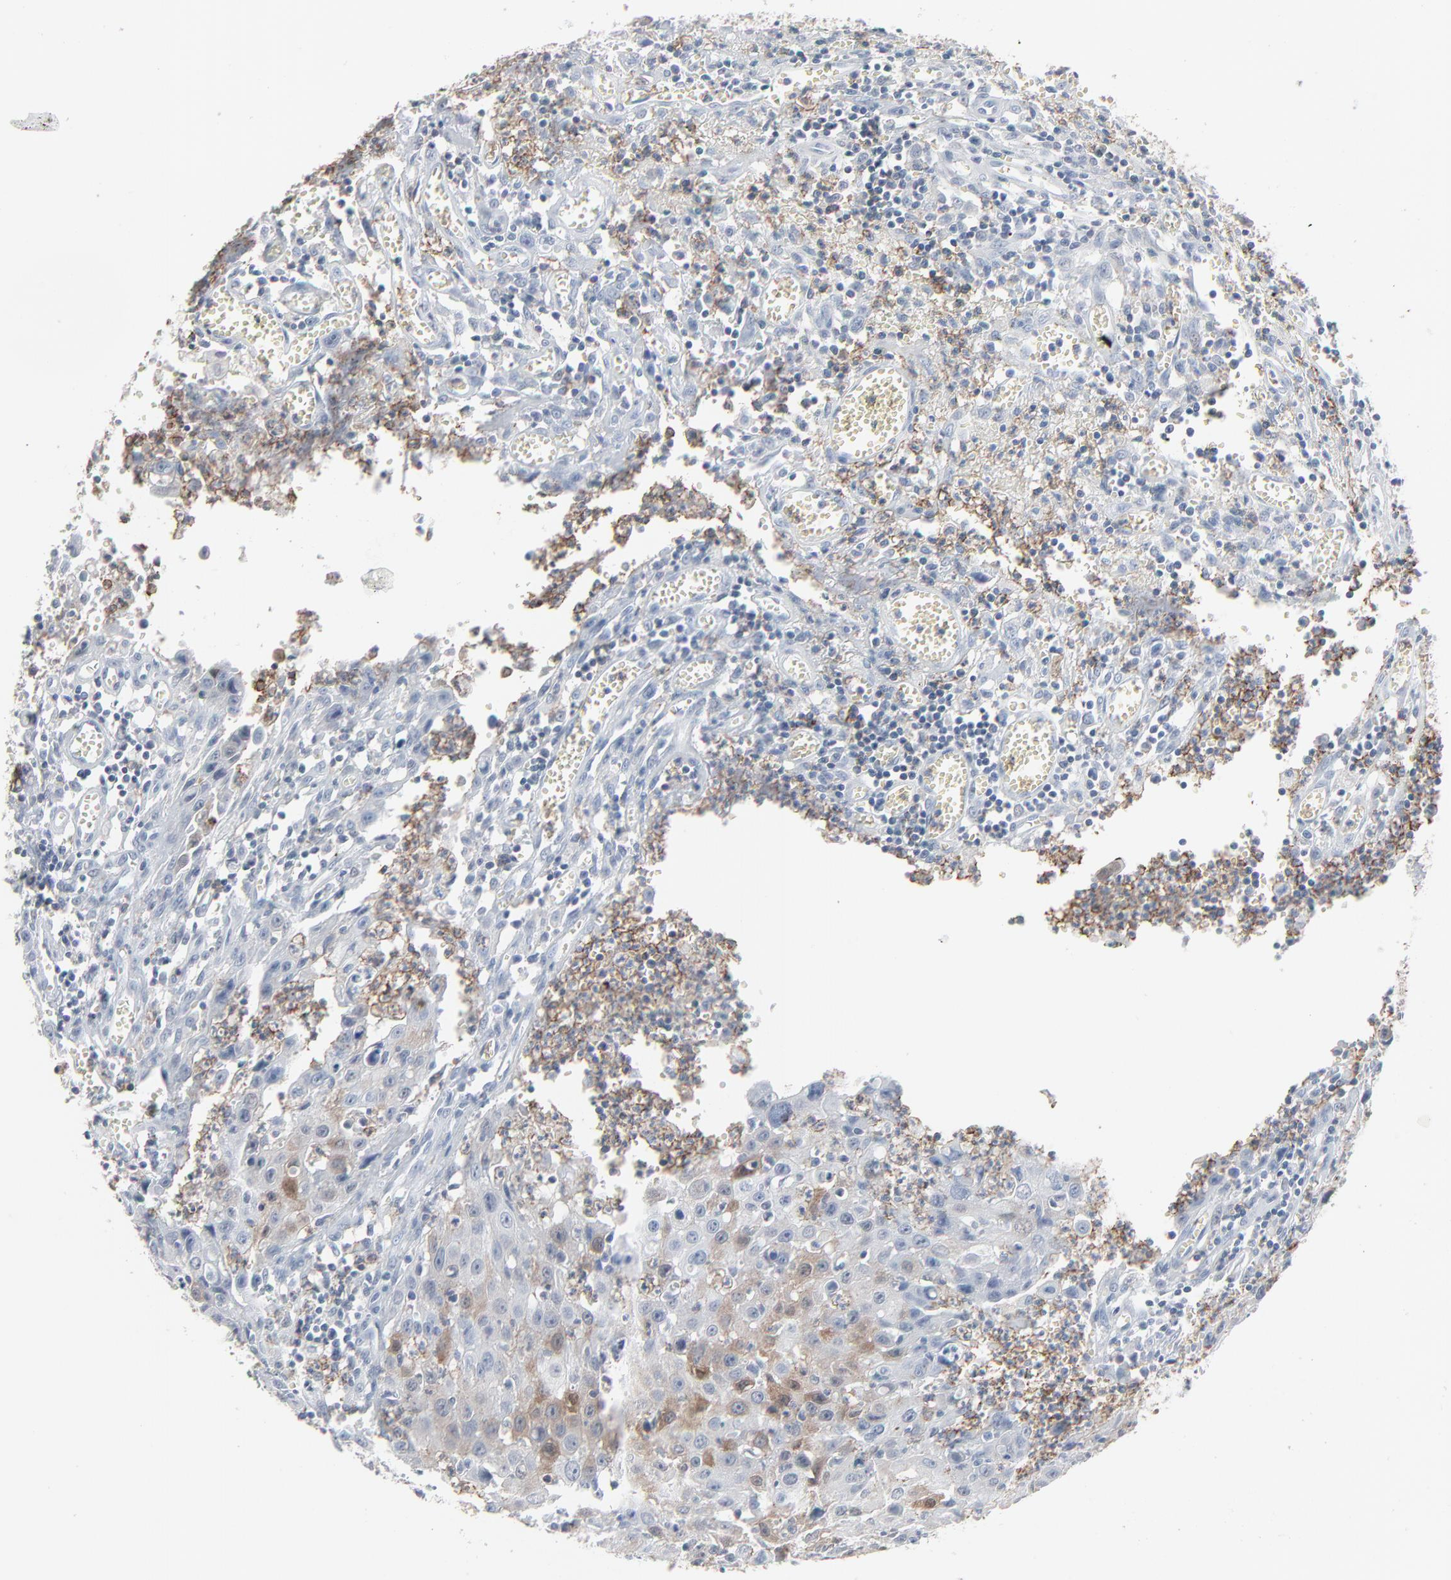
{"staining": {"intensity": "weak", "quantity": "25%-75%", "location": "cytoplasmic/membranous"}, "tissue": "urothelial cancer", "cell_type": "Tumor cells", "image_type": "cancer", "snomed": [{"axis": "morphology", "description": "Urothelial carcinoma, High grade"}, {"axis": "topography", "description": "Urinary bladder"}], "caption": "Immunohistochemical staining of urothelial cancer demonstrates low levels of weak cytoplasmic/membranous protein expression in about 25%-75% of tumor cells. The staining was performed using DAB (3,3'-diaminobenzidine) to visualize the protein expression in brown, while the nuclei were stained in blue with hematoxylin (Magnification: 20x).", "gene": "PHGDH", "patient": {"sex": "male", "age": 66}}